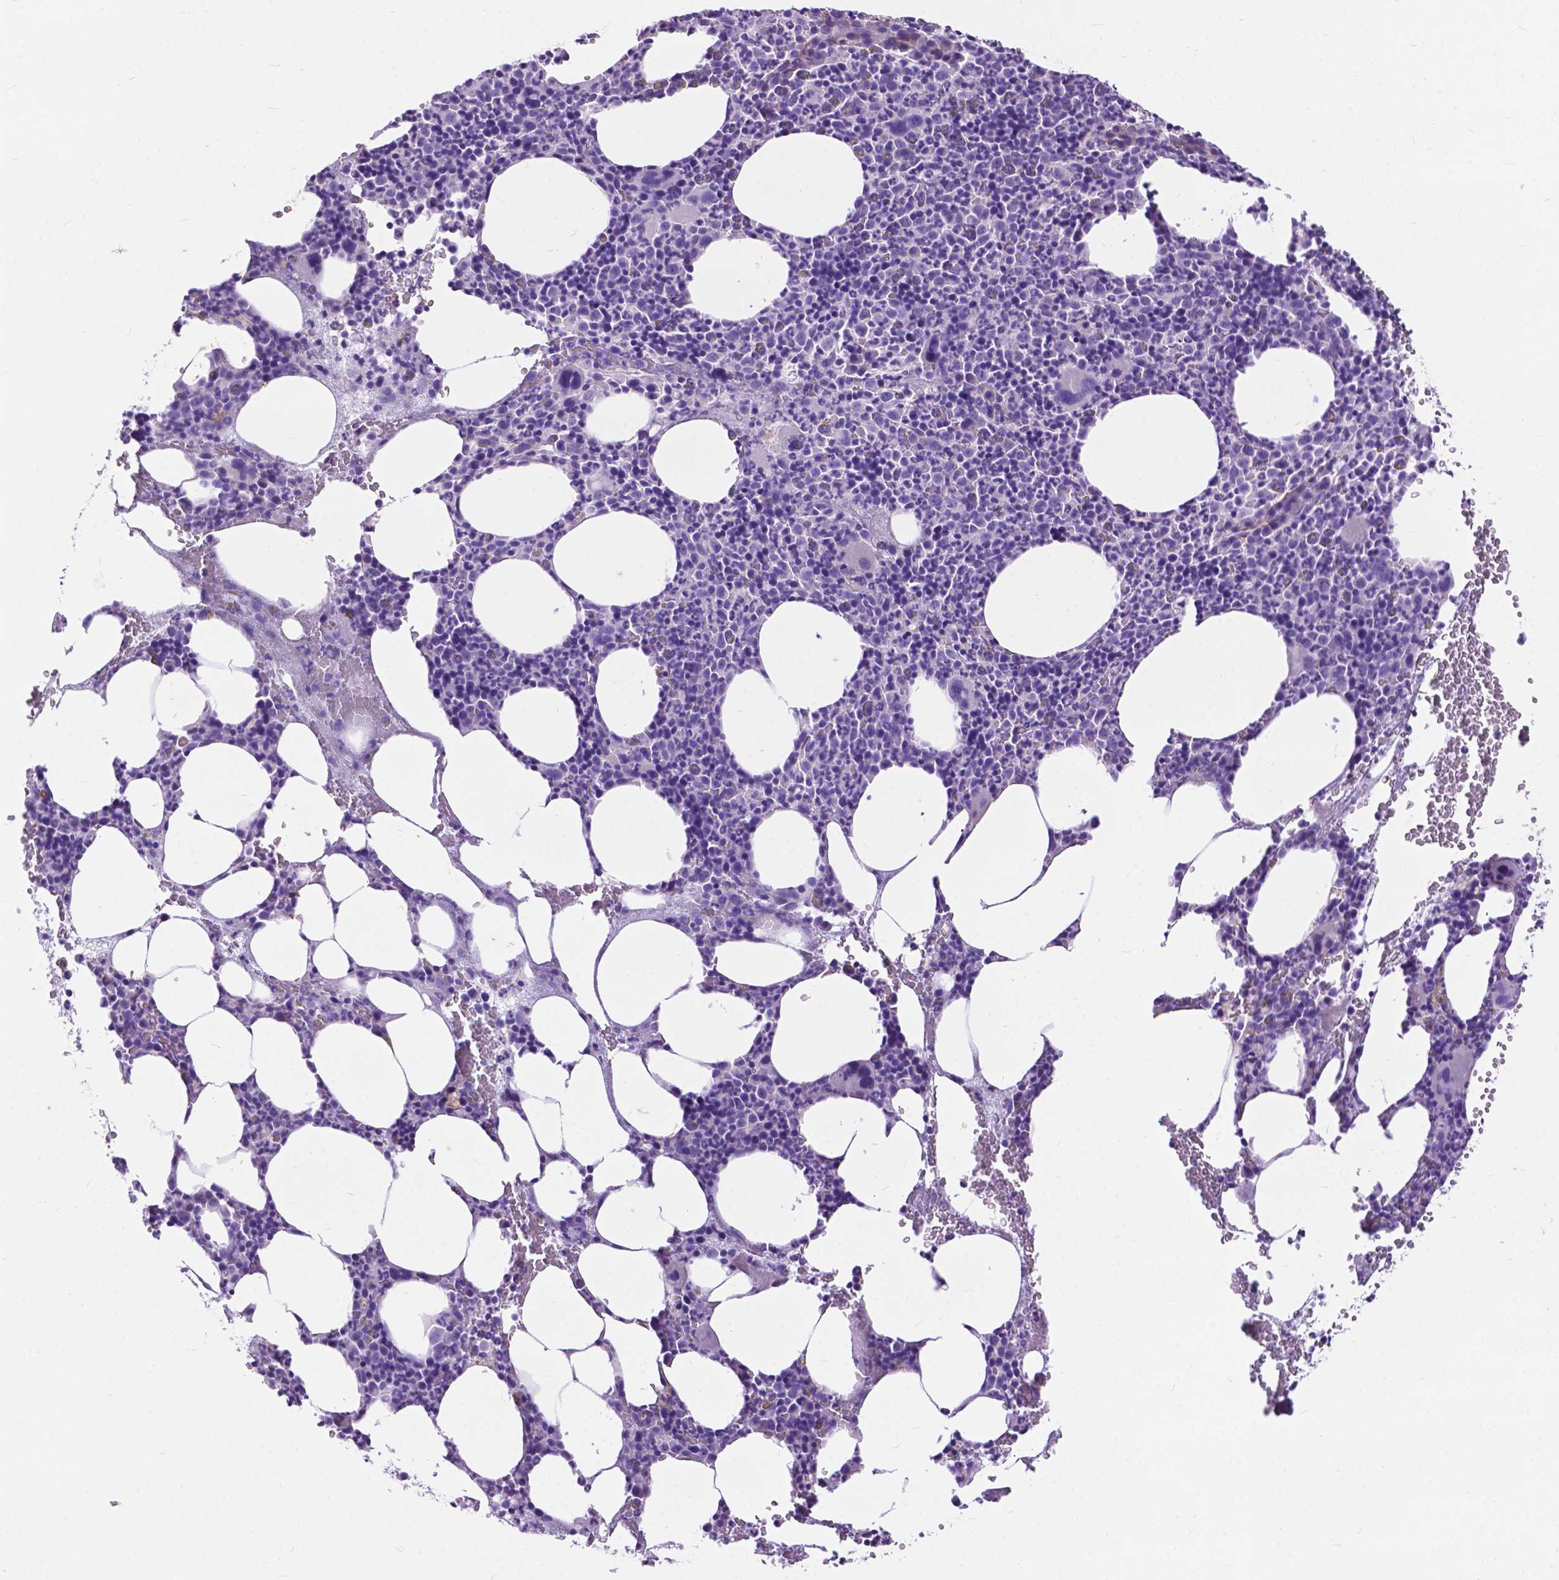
{"staining": {"intensity": "negative", "quantity": "none", "location": "none"}, "tissue": "bone marrow", "cell_type": "Hematopoietic cells", "image_type": "normal", "snomed": [{"axis": "morphology", "description": "Normal tissue, NOS"}, {"axis": "topography", "description": "Bone marrow"}], "caption": "Immunohistochemistry (IHC) micrograph of normal bone marrow stained for a protein (brown), which demonstrates no expression in hematopoietic cells. (Immunohistochemistry, brightfield microscopy, high magnification).", "gene": "PCDHA12", "patient": {"sex": "male", "age": 89}}